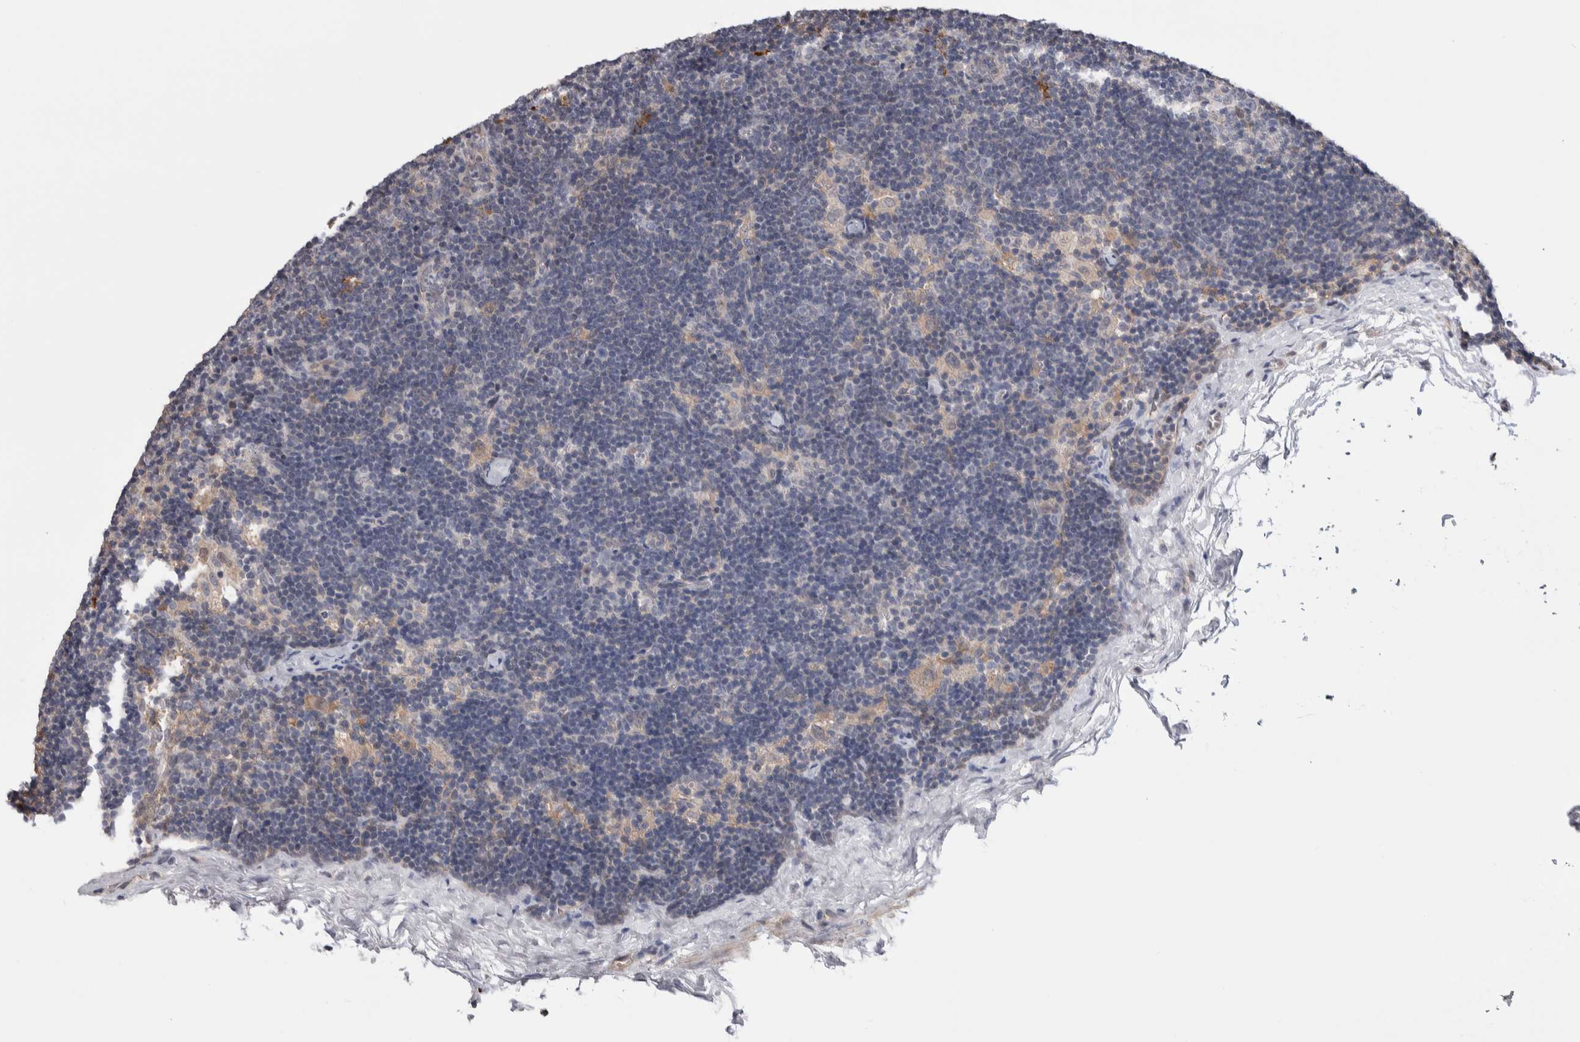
{"staining": {"intensity": "negative", "quantity": "none", "location": "none"}, "tissue": "lymph node", "cell_type": "Germinal center cells", "image_type": "normal", "snomed": [{"axis": "morphology", "description": "Normal tissue, NOS"}, {"axis": "topography", "description": "Lymph node"}], "caption": "Immunohistochemical staining of benign lymph node reveals no significant positivity in germinal center cells. (DAB immunohistochemistry with hematoxylin counter stain).", "gene": "ZBTB49", "patient": {"sex": "female", "age": 22}}